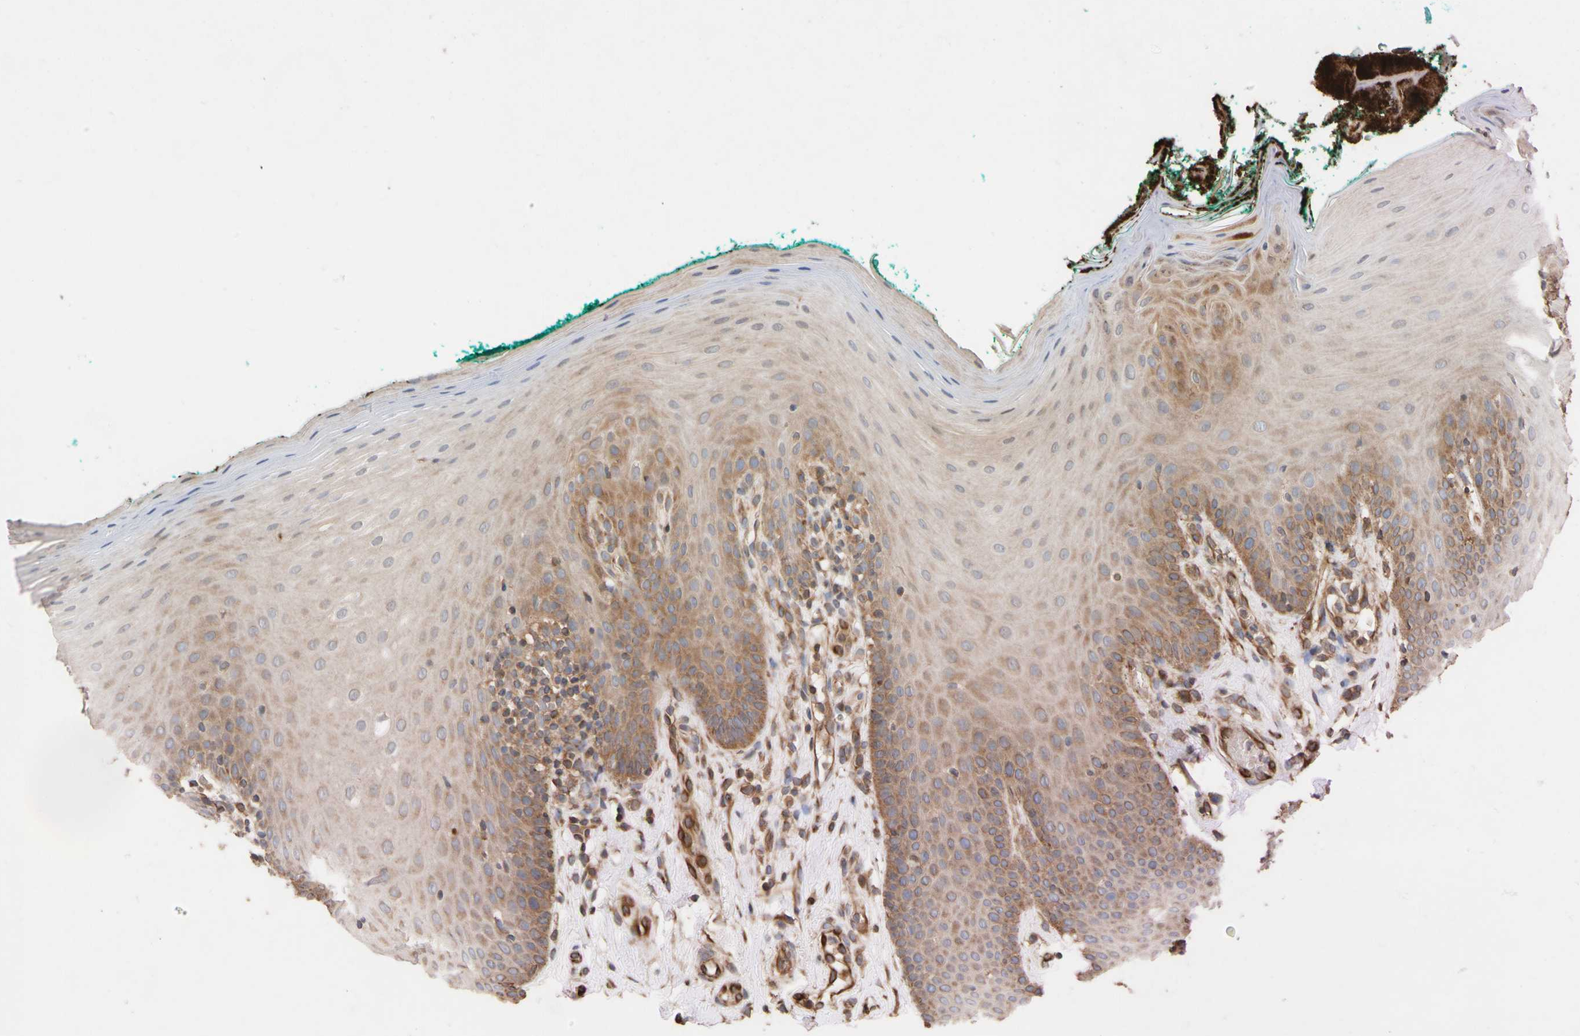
{"staining": {"intensity": "moderate", "quantity": ">75%", "location": "cytoplasmic/membranous"}, "tissue": "oral mucosa", "cell_type": "Squamous epithelial cells", "image_type": "normal", "snomed": [{"axis": "morphology", "description": "Normal tissue, NOS"}, {"axis": "topography", "description": "Skeletal muscle"}, {"axis": "topography", "description": "Oral tissue"}], "caption": "IHC (DAB (3,3'-diaminobenzidine)) staining of normal human oral mucosa displays moderate cytoplasmic/membranous protein expression in about >75% of squamous epithelial cells.", "gene": "EIF2S3", "patient": {"sex": "male", "age": 58}}